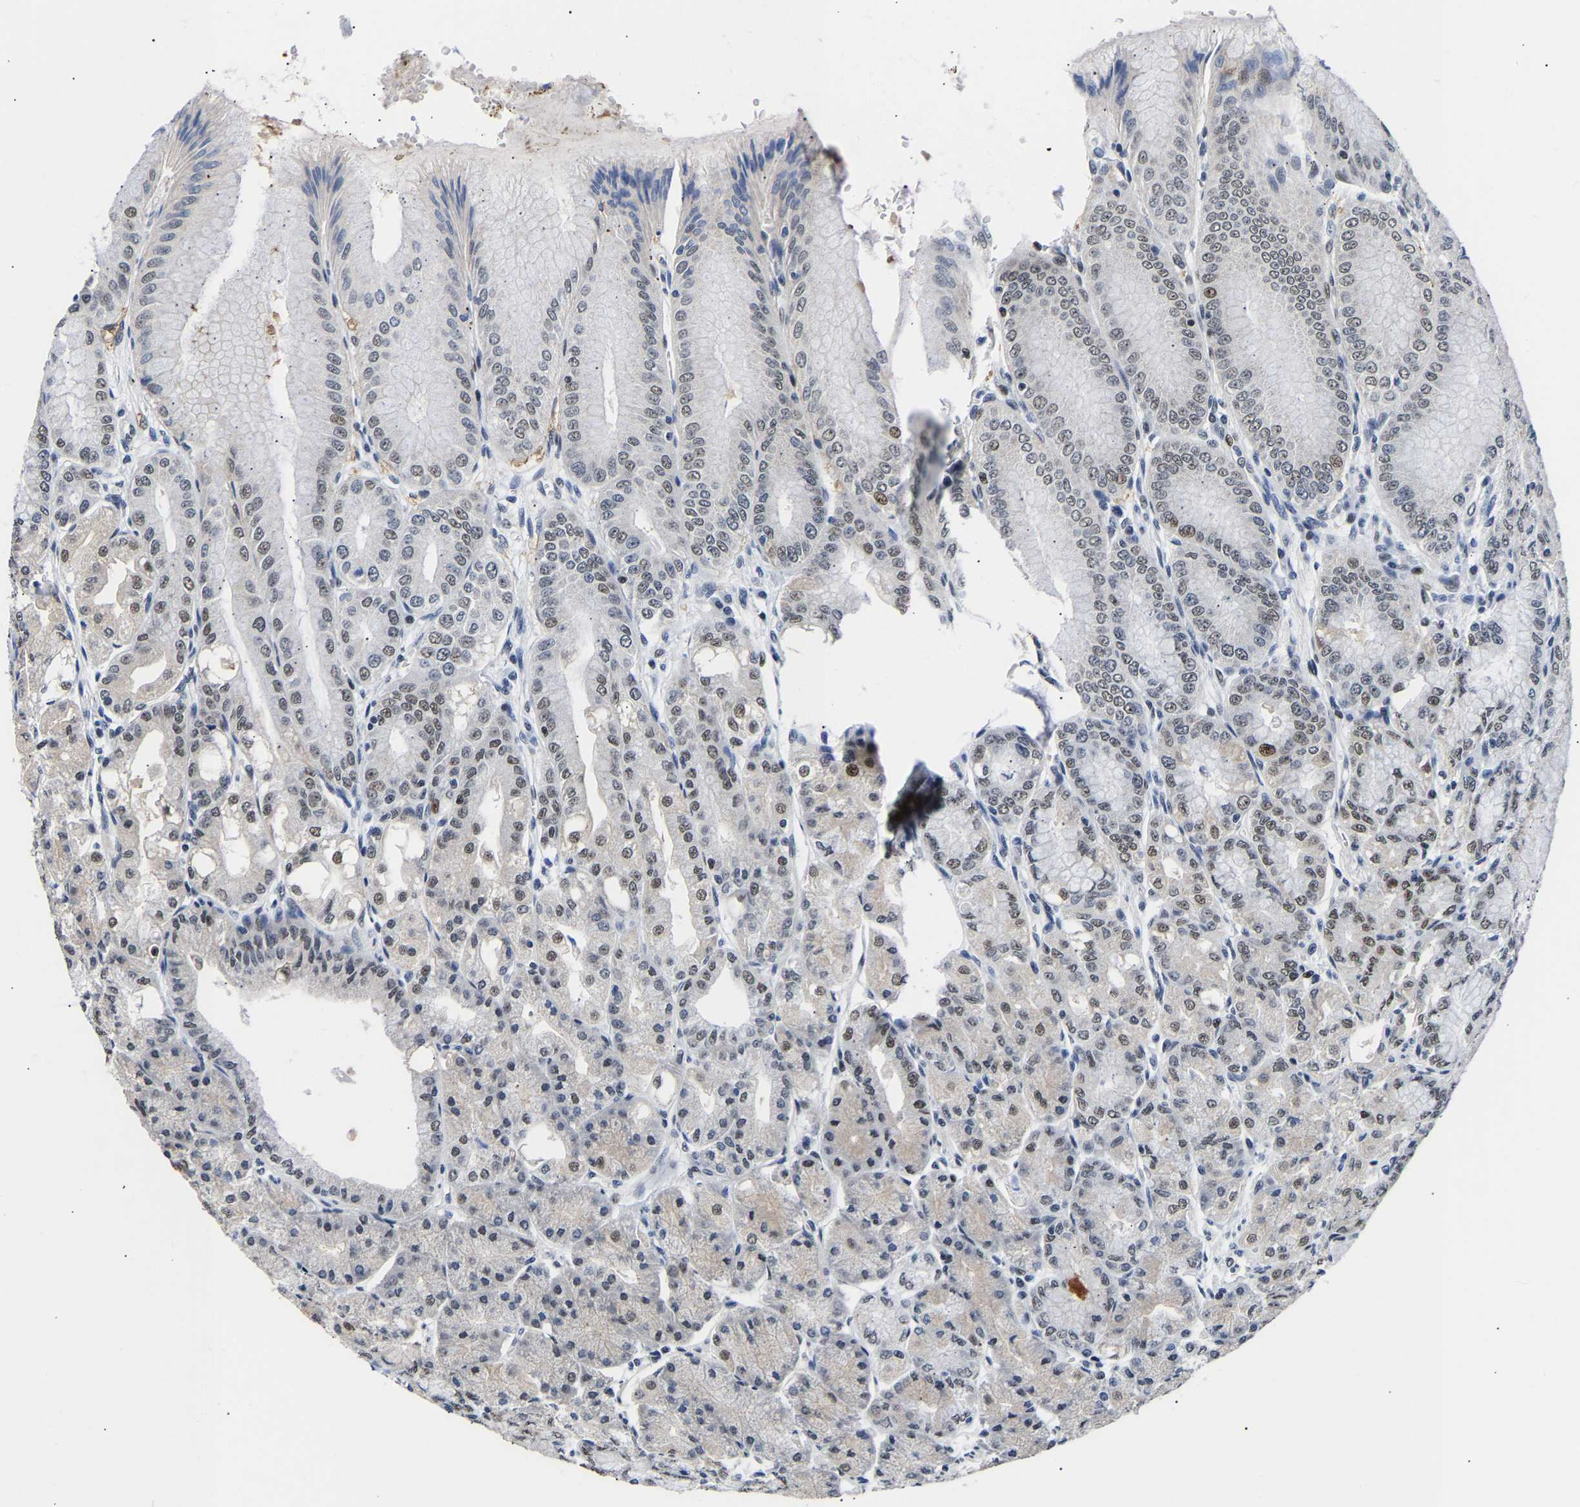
{"staining": {"intensity": "moderate", "quantity": ">75%", "location": "cytoplasmic/membranous,nuclear"}, "tissue": "stomach", "cell_type": "Glandular cells", "image_type": "normal", "snomed": [{"axis": "morphology", "description": "Normal tissue, NOS"}, {"axis": "topography", "description": "Stomach, lower"}], "caption": "Immunohistochemical staining of normal human stomach exhibits medium levels of moderate cytoplasmic/membranous,nuclear positivity in approximately >75% of glandular cells.", "gene": "PTRHD1", "patient": {"sex": "male", "age": 71}}